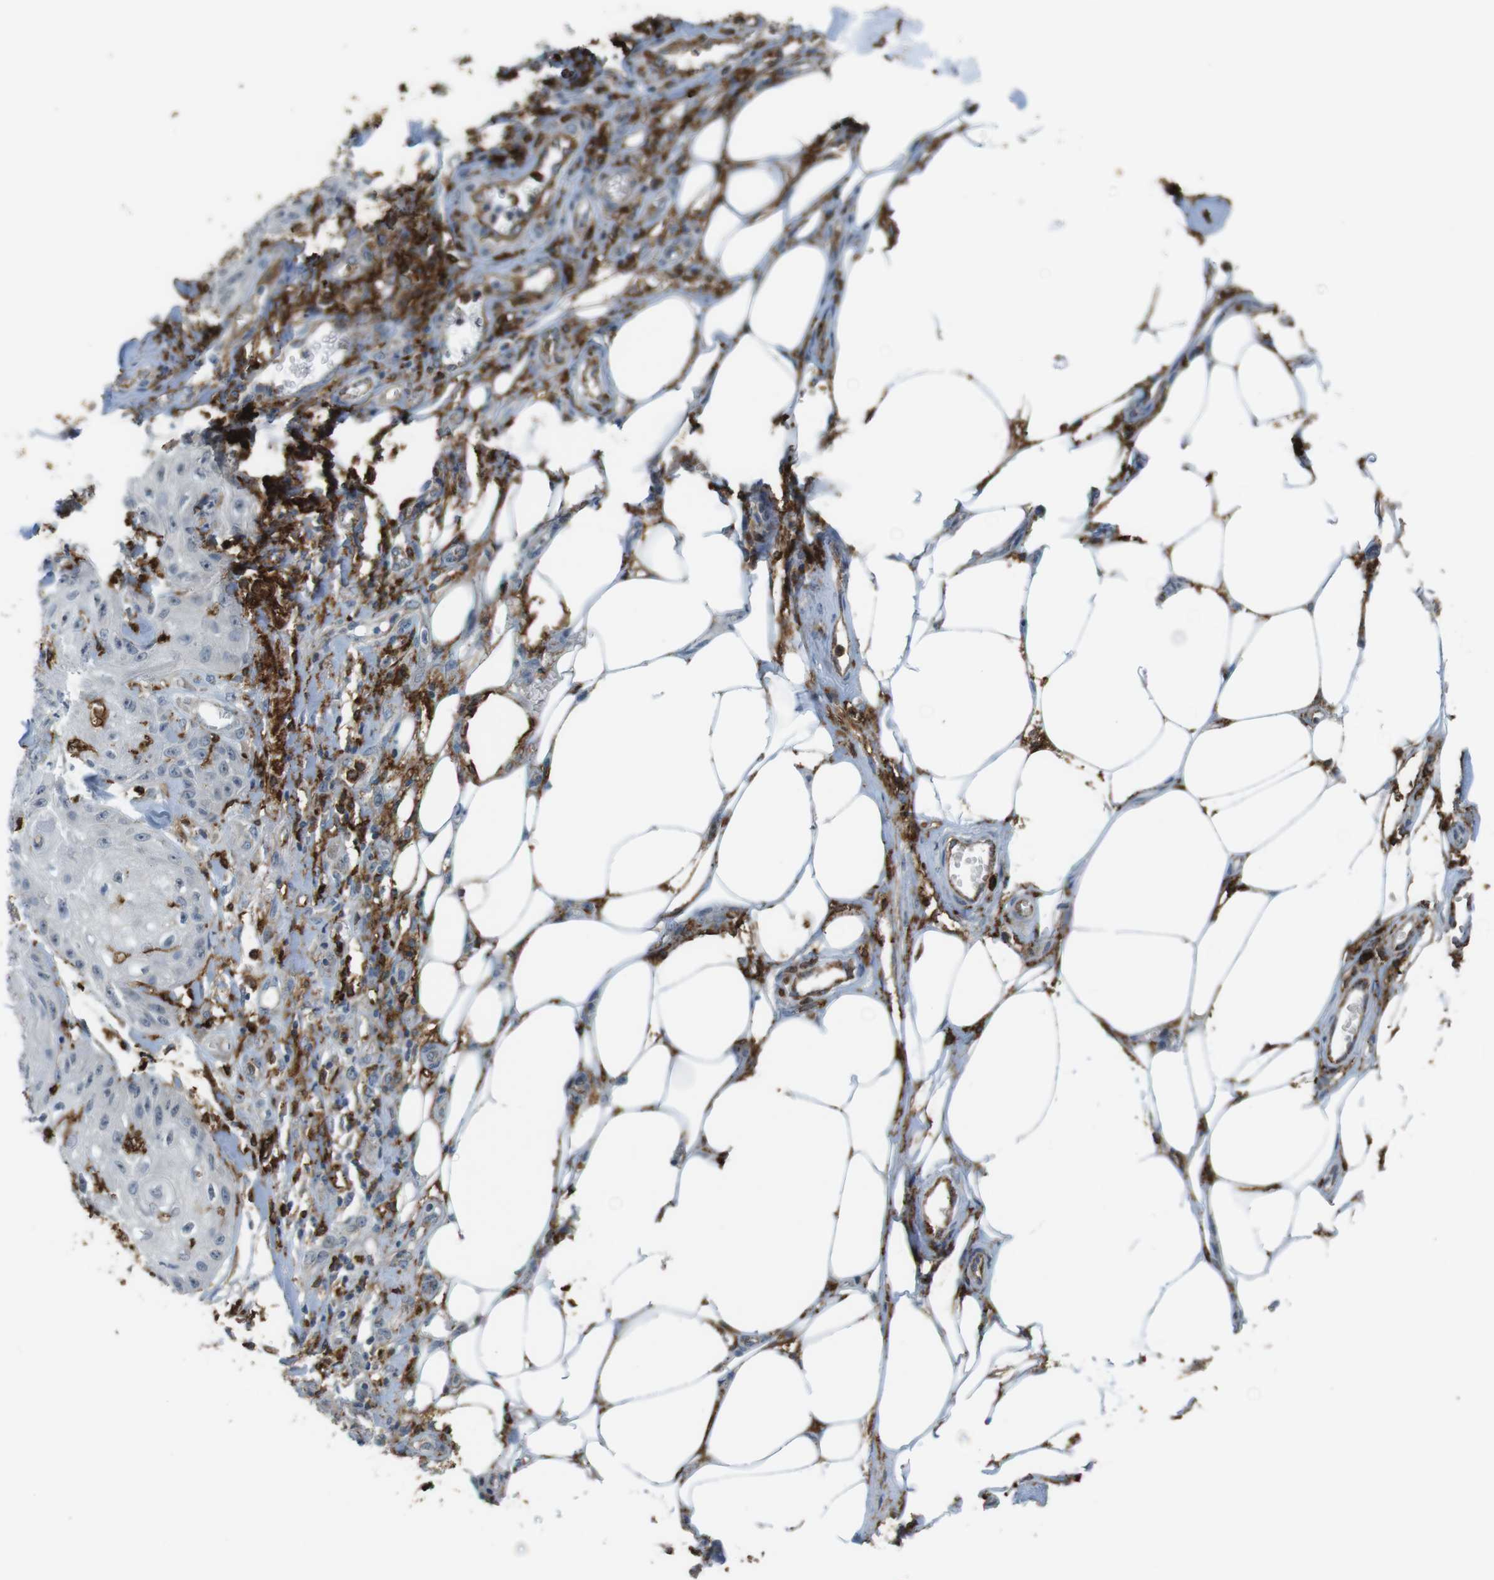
{"staining": {"intensity": "negative", "quantity": "none", "location": "none"}, "tissue": "skin cancer", "cell_type": "Tumor cells", "image_type": "cancer", "snomed": [{"axis": "morphology", "description": "Squamous cell carcinoma, NOS"}, {"axis": "topography", "description": "Skin"}], "caption": "Protein analysis of skin cancer (squamous cell carcinoma) shows no significant positivity in tumor cells.", "gene": "HLA-DRA", "patient": {"sex": "male", "age": 74}}